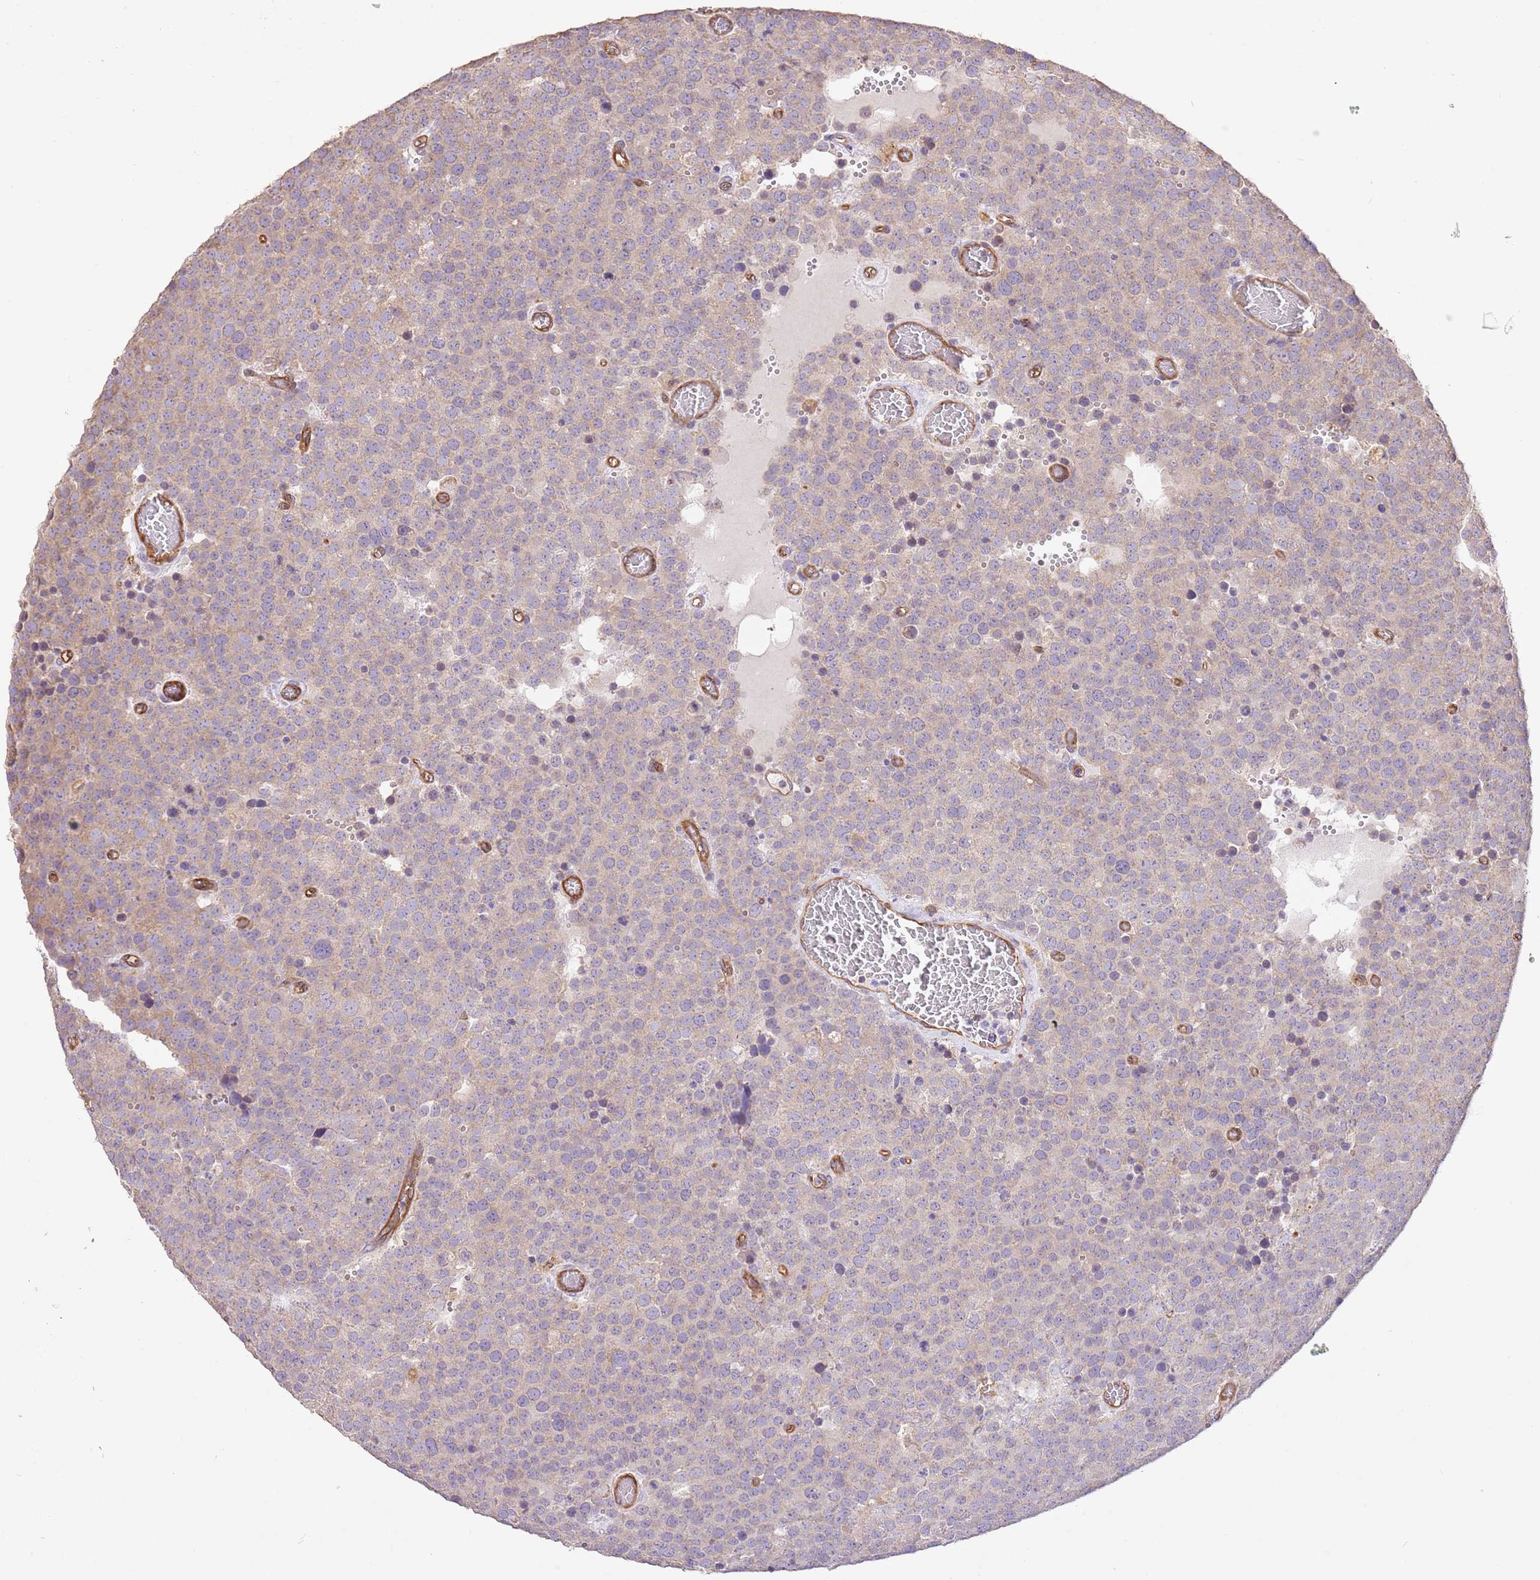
{"staining": {"intensity": "weak", "quantity": ">75%", "location": "cytoplasmic/membranous"}, "tissue": "testis cancer", "cell_type": "Tumor cells", "image_type": "cancer", "snomed": [{"axis": "morphology", "description": "Normal tissue, NOS"}, {"axis": "morphology", "description": "Seminoma, NOS"}, {"axis": "topography", "description": "Testis"}], "caption": "A high-resolution histopathology image shows immunohistochemistry (IHC) staining of testis cancer (seminoma), which reveals weak cytoplasmic/membranous positivity in about >75% of tumor cells. (DAB (3,3'-diaminobenzidine) IHC, brown staining for protein, blue staining for nuclei).", "gene": "DOCK9", "patient": {"sex": "male", "age": 71}}